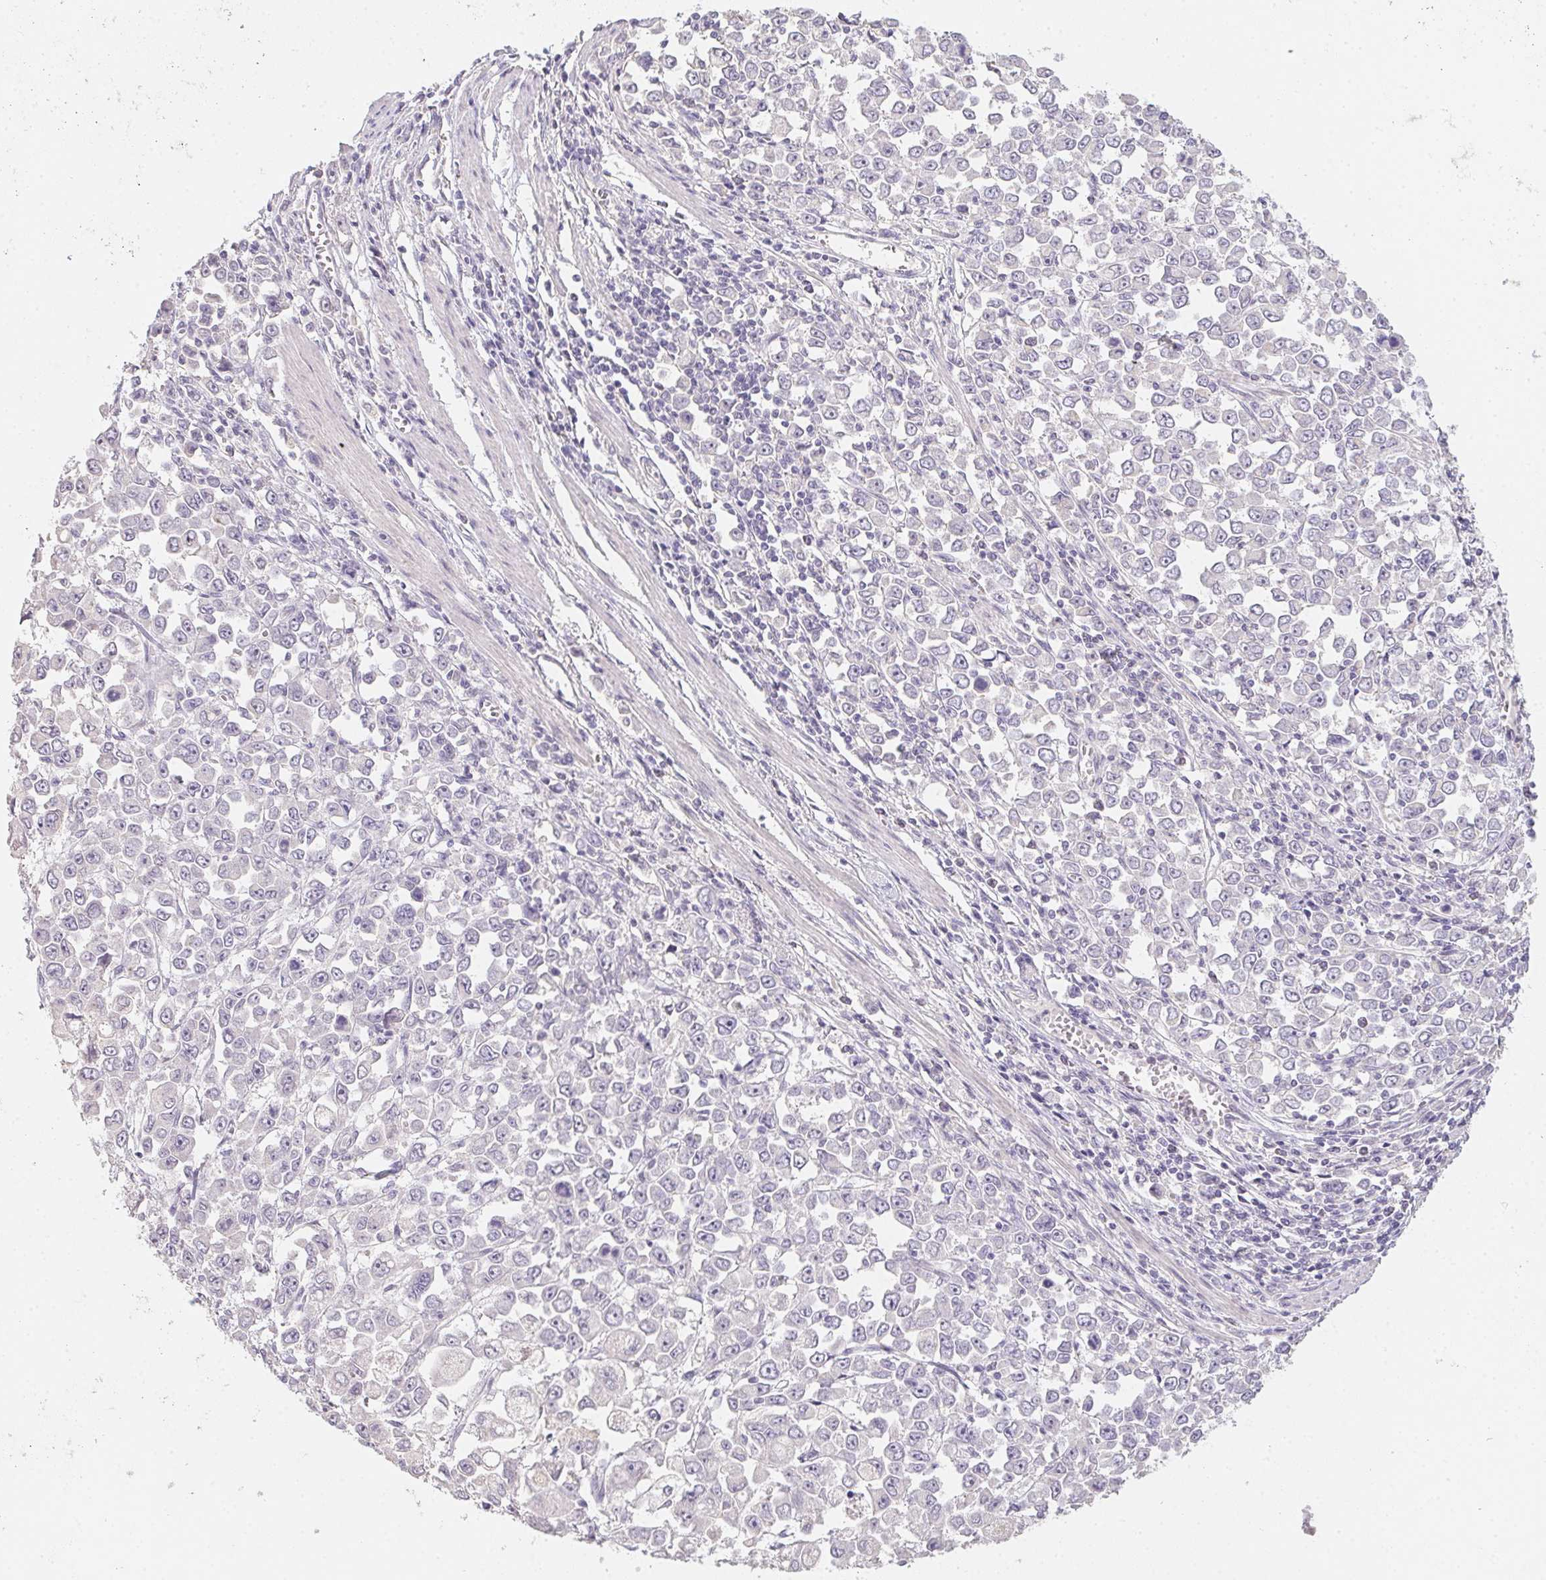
{"staining": {"intensity": "negative", "quantity": "none", "location": "none"}, "tissue": "stomach cancer", "cell_type": "Tumor cells", "image_type": "cancer", "snomed": [{"axis": "morphology", "description": "Adenocarcinoma, NOS"}, {"axis": "topography", "description": "Stomach, upper"}], "caption": "Immunohistochemical staining of adenocarcinoma (stomach) displays no significant expression in tumor cells.", "gene": "ZBBX", "patient": {"sex": "male", "age": 70}}